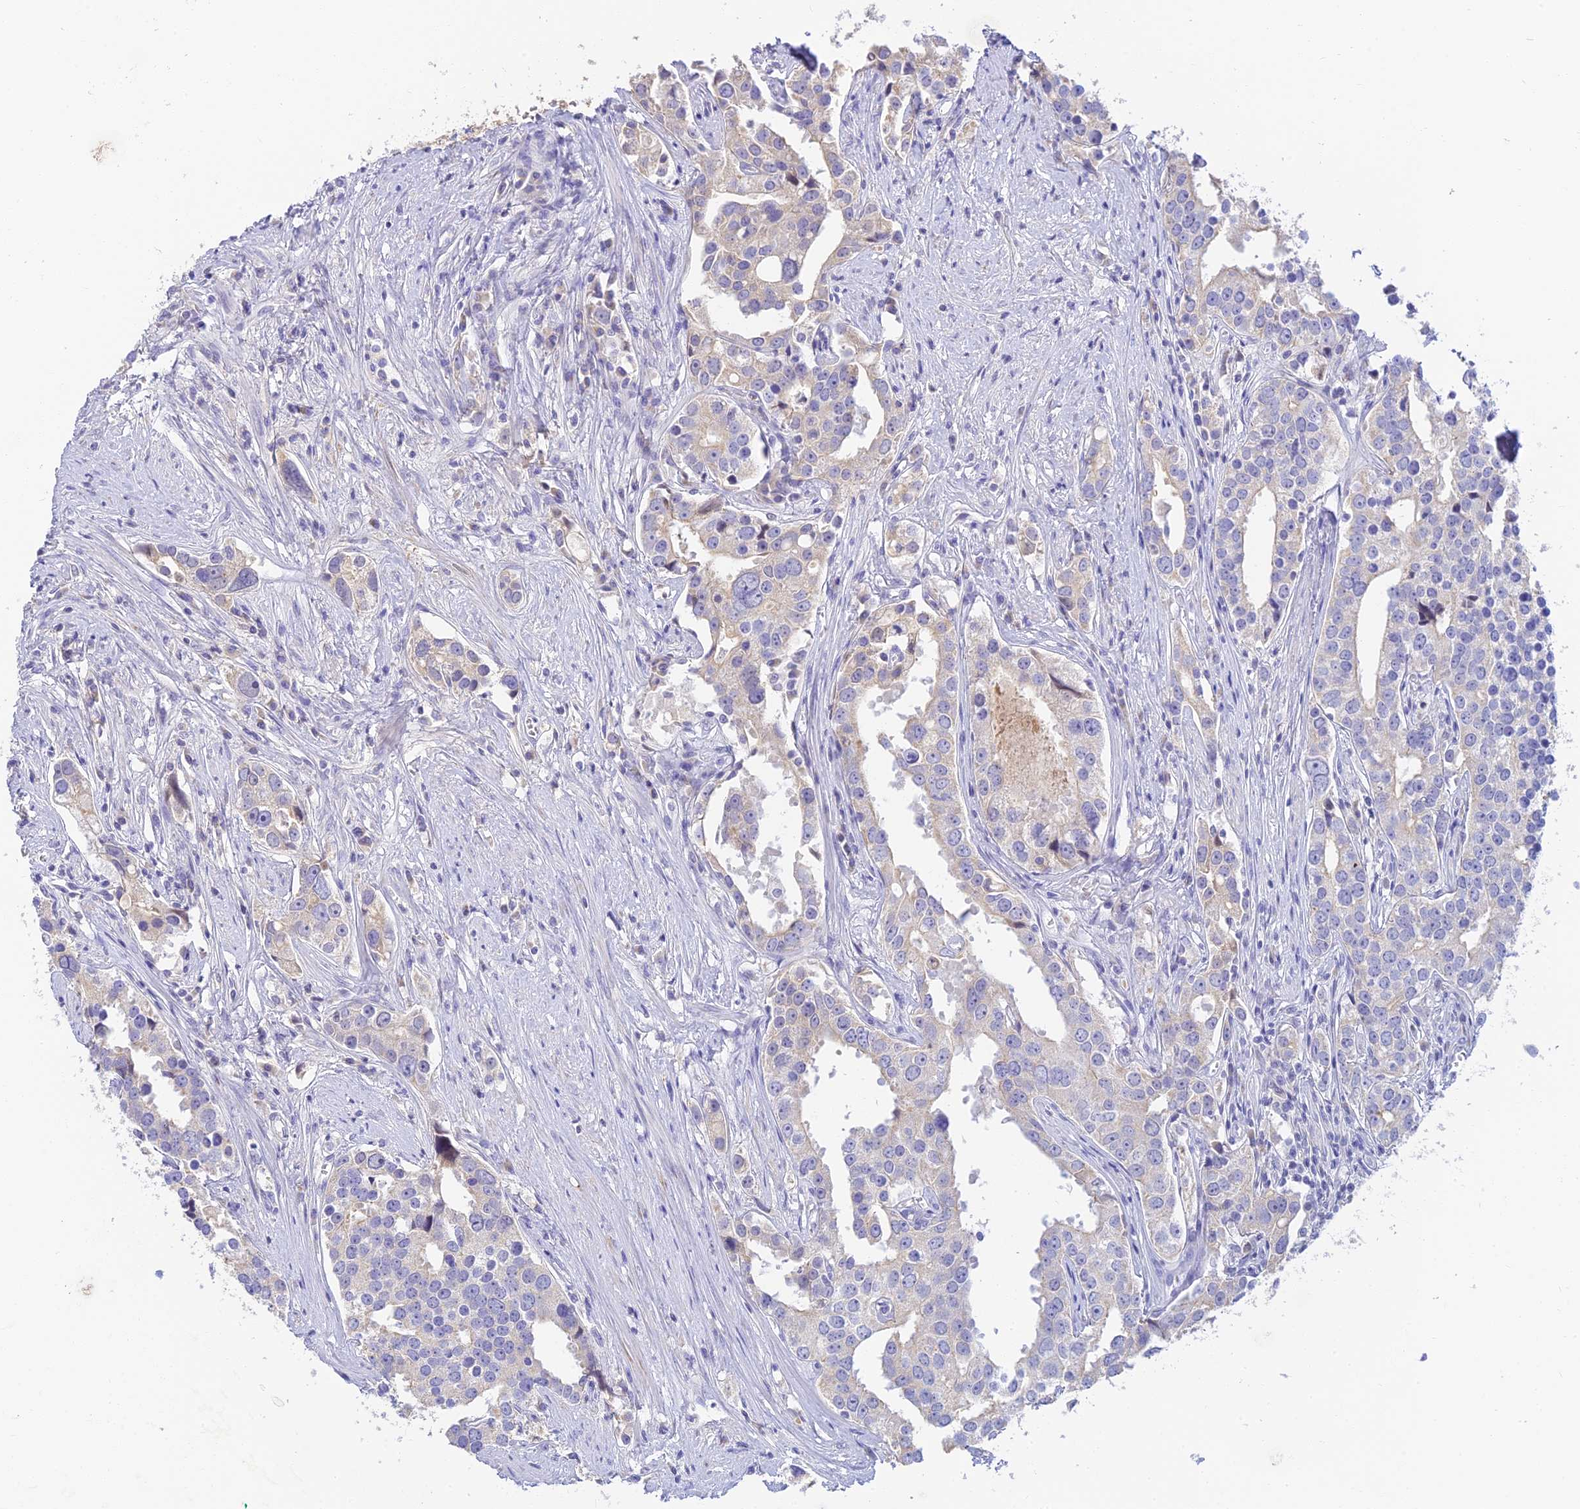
{"staining": {"intensity": "negative", "quantity": "none", "location": "none"}, "tissue": "prostate cancer", "cell_type": "Tumor cells", "image_type": "cancer", "snomed": [{"axis": "morphology", "description": "Adenocarcinoma, High grade"}, {"axis": "topography", "description": "Prostate"}], "caption": "DAB immunohistochemical staining of human prostate cancer shows no significant expression in tumor cells.", "gene": "INTS13", "patient": {"sex": "male", "age": 71}}